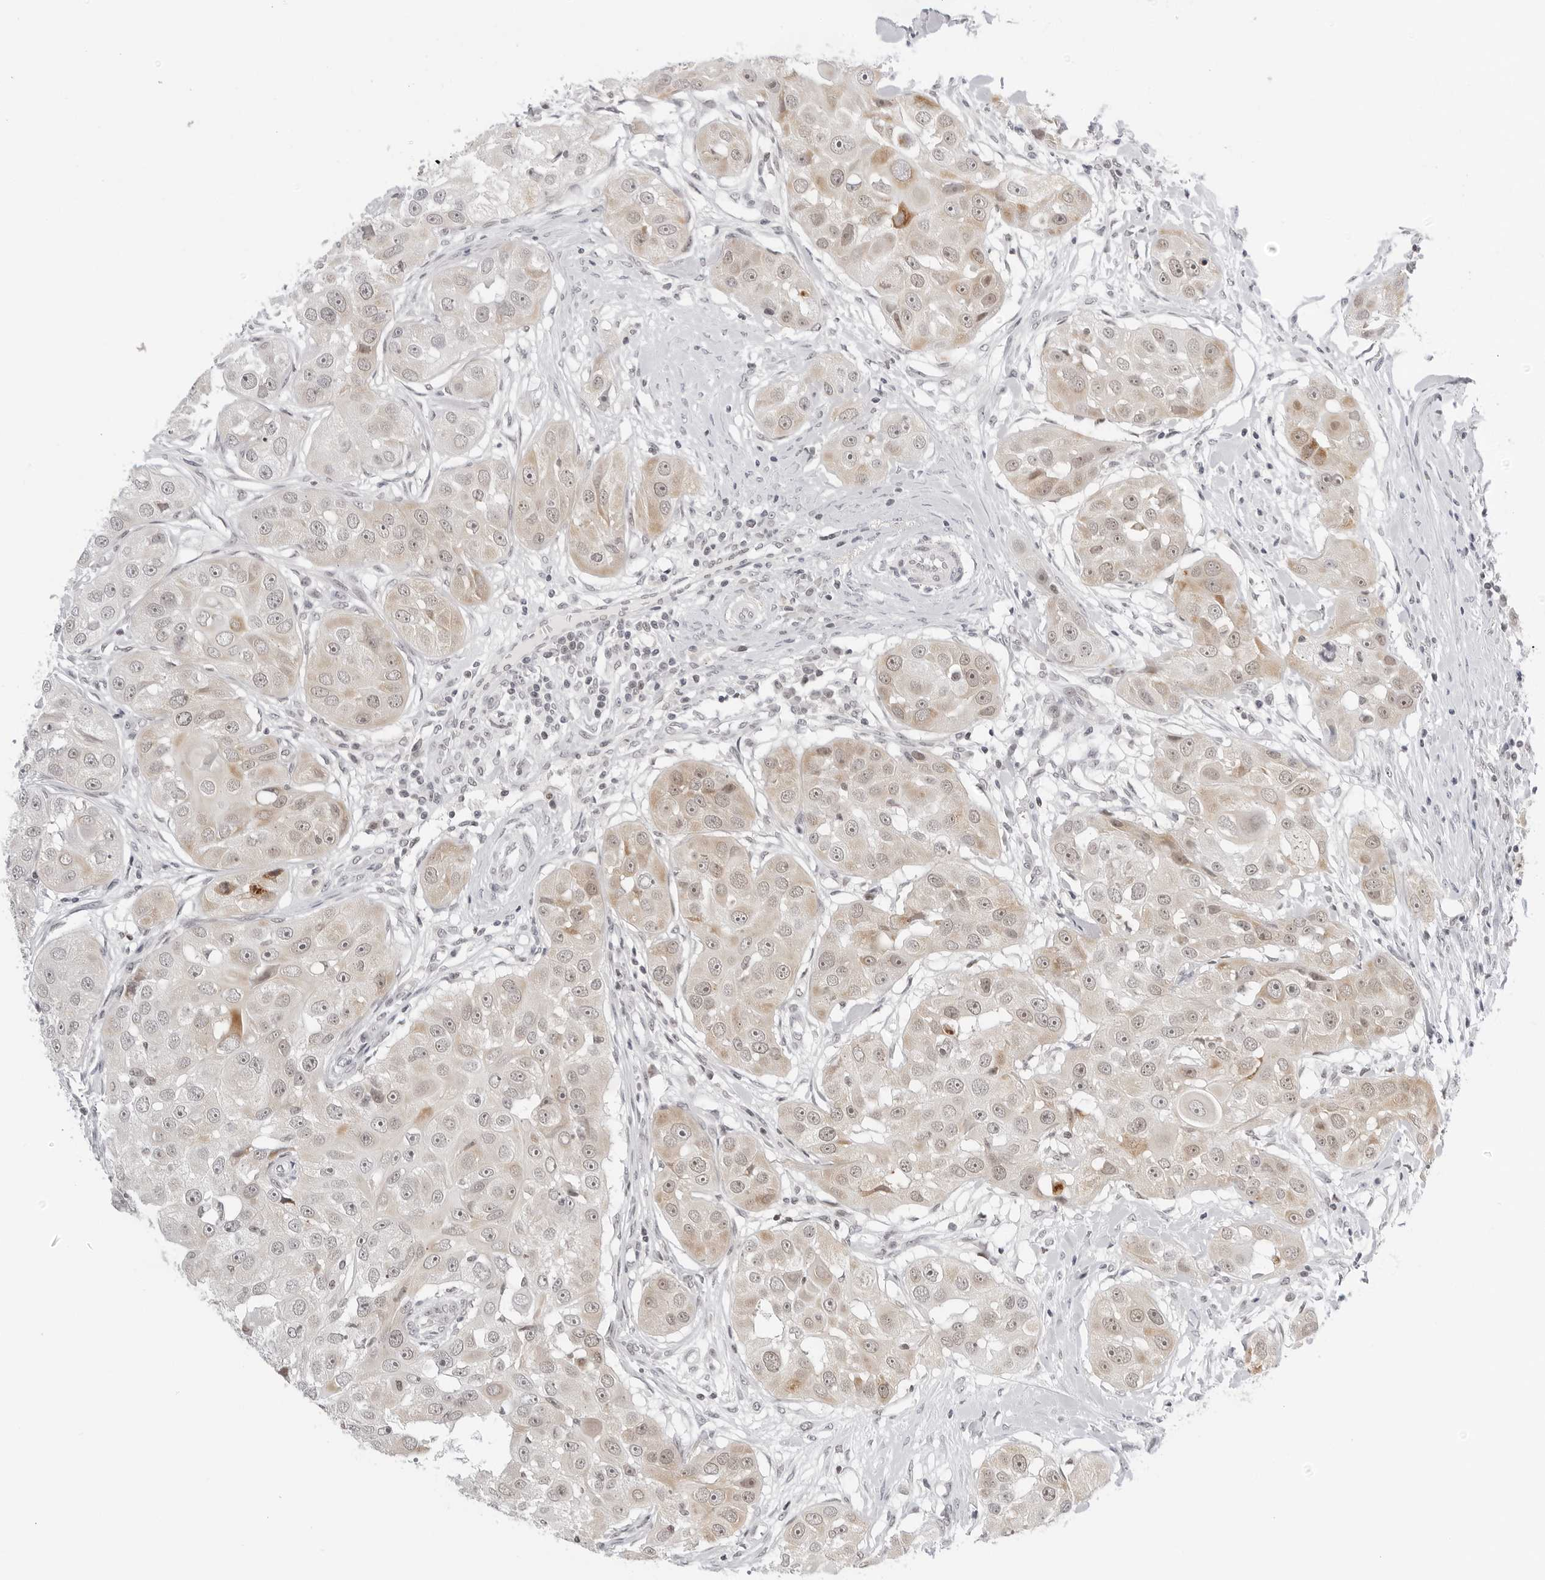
{"staining": {"intensity": "weak", "quantity": ">75%", "location": "cytoplasmic/membranous,nuclear"}, "tissue": "head and neck cancer", "cell_type": "Tumor cells", "image_type": "cancer", "snomed": [{"axis": "morphology", "description": "Normal tissue, NOS"}, {"axis": "morphology", "description": "Squamous cell carcinoma, NOS"}, {"axis": "topography", "description": "Skeletal muscle"}, {"axis": "topography", "description": "Head-Neck"}], "caption": "Brown immunohistochemical staining in human head and neck squamous cell carcinoma shows weak cytoplasmic/membranous and nuclear expression in approximately >75% of tumor cells.", "gene": "MSH6", "patient": {"sex": "male", "age": 51}}